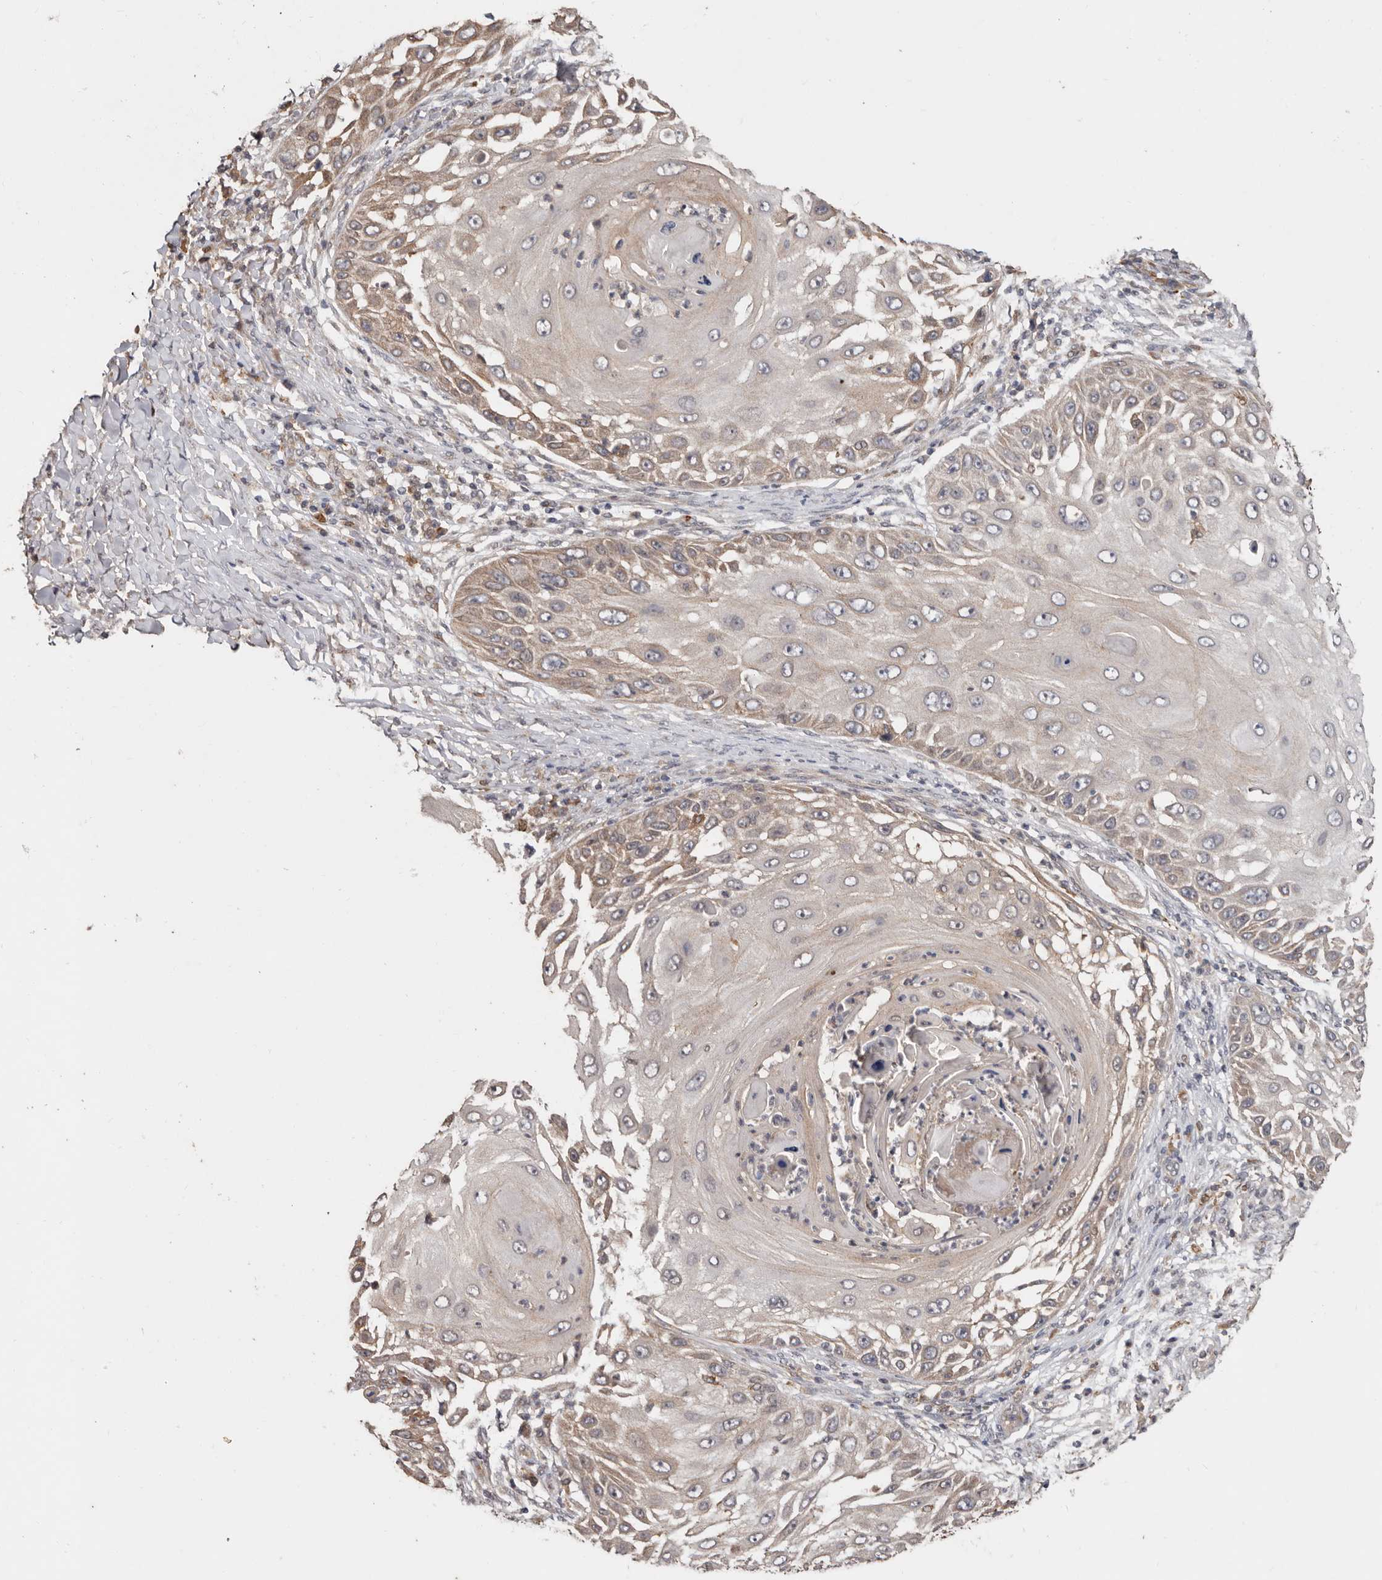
{"staining": {"intensity": "weak", "quantity": "25%-75%", "location": "cytoplasmic/membranous"}, "tissue": "skin cancer", "cell_type": "Tumor cells", "image_type": "cancer", "snomed": [{"axis": "morphology", "description": "Squamous cell carcinoma, NOS"}, {"axis": "topography", "description": "Skin"}], "caption": "About 25%-75% of tumor cells in squamous cell carcinoma (skin) reveal weak cytoplasmic/membranous protein staining as visualized by brown immunohistochemical staining.", "gene": "RSPO2", "patient": {"sex": "female", "age": 44}}